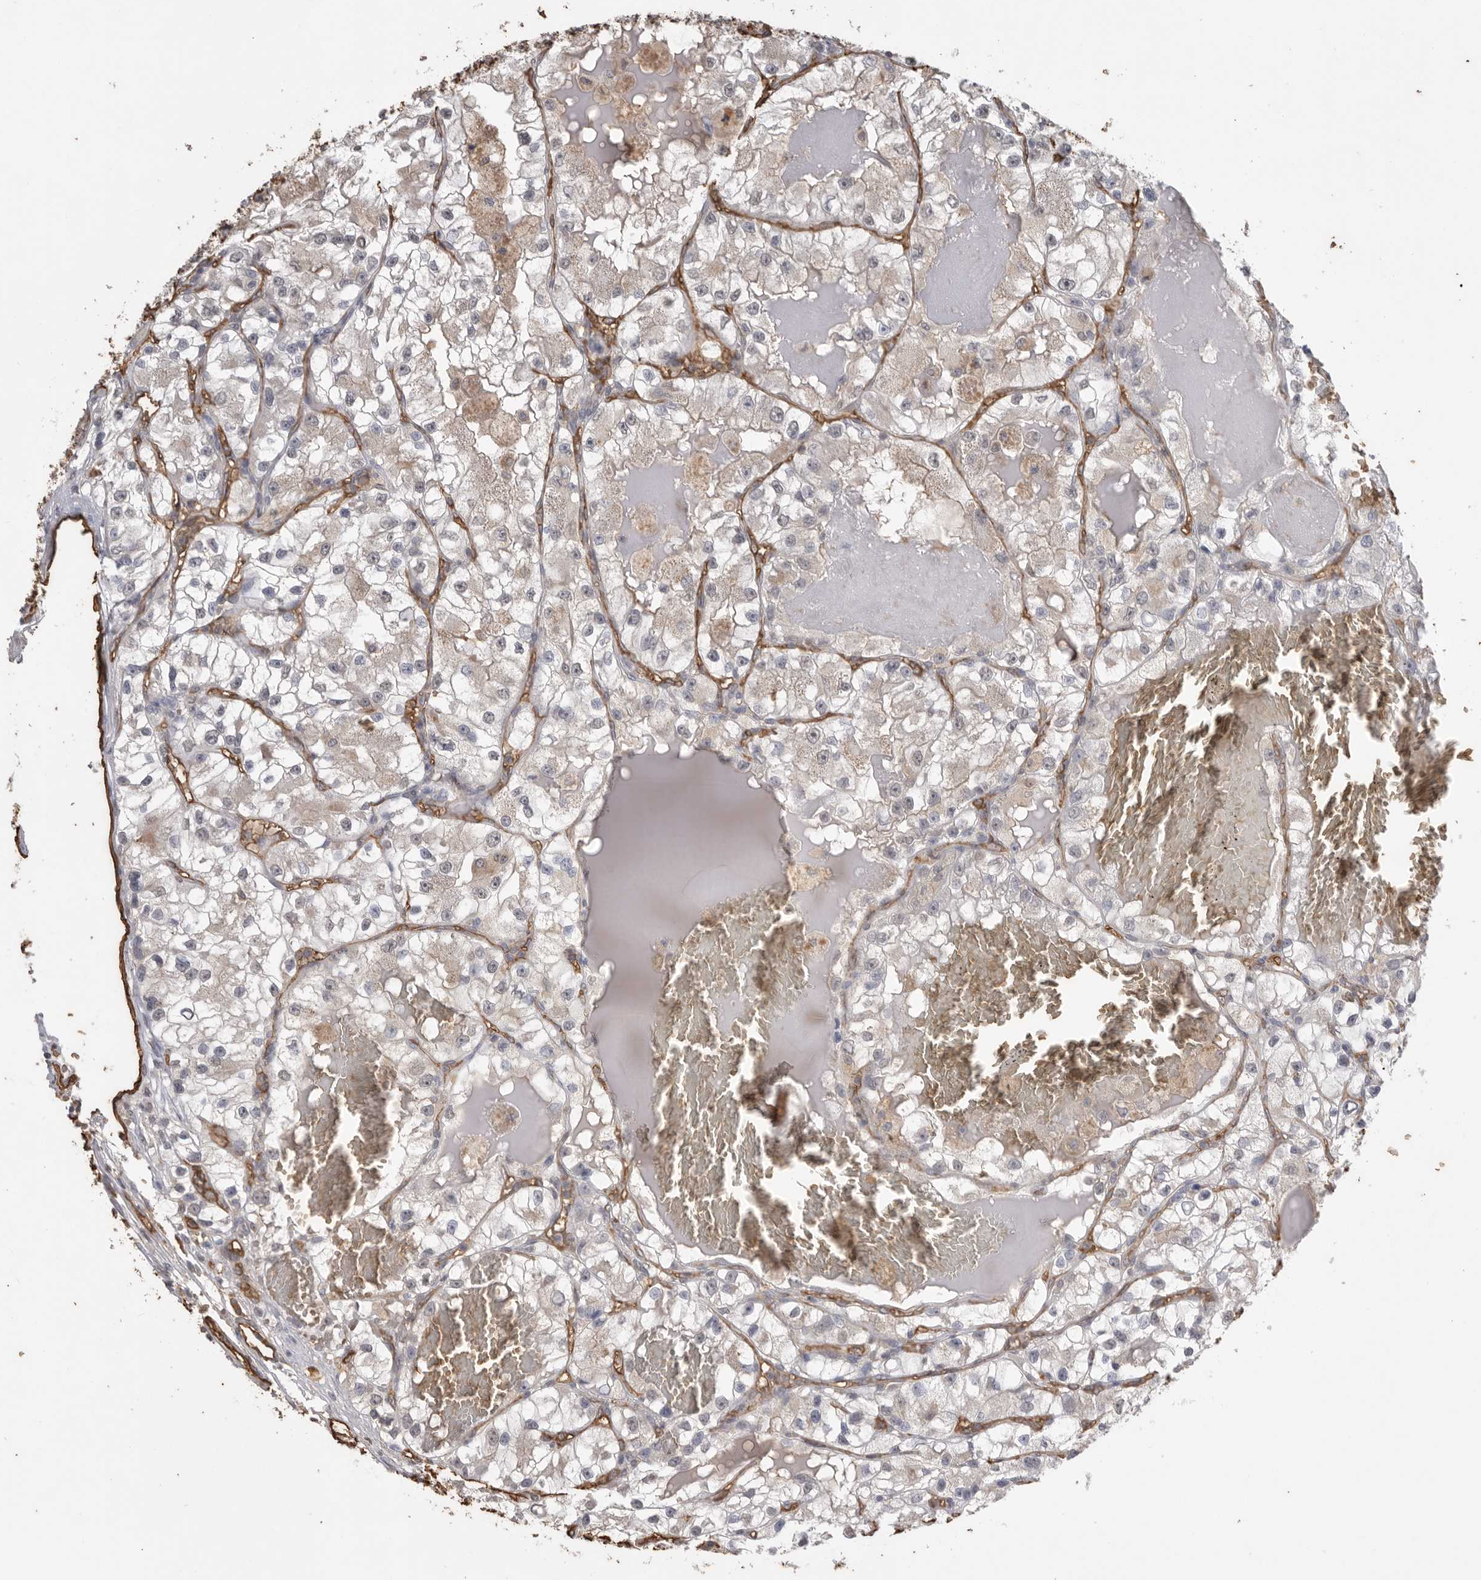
{"staining": {"intensity": "weak", "quantity": "<25%", "location": "cytoplasmic/membranous"}, "tissue": "renal cancer", "cell_type": "Tumor cells", "image_type": "cancer", "snomed": [{"axis": "morphology", "description": "Adenocarcinoma, NOS"}, {"axis": "topography", "description": "Kidney"}], "caption": "DAB (3,3'-diaminobenzidine) immunohistochemical staining of human renal adenocarcinoma reveals no significant positivity in tumor cells.", "gene": "IL27", "patient": {"sex": "female", "age": 57}}